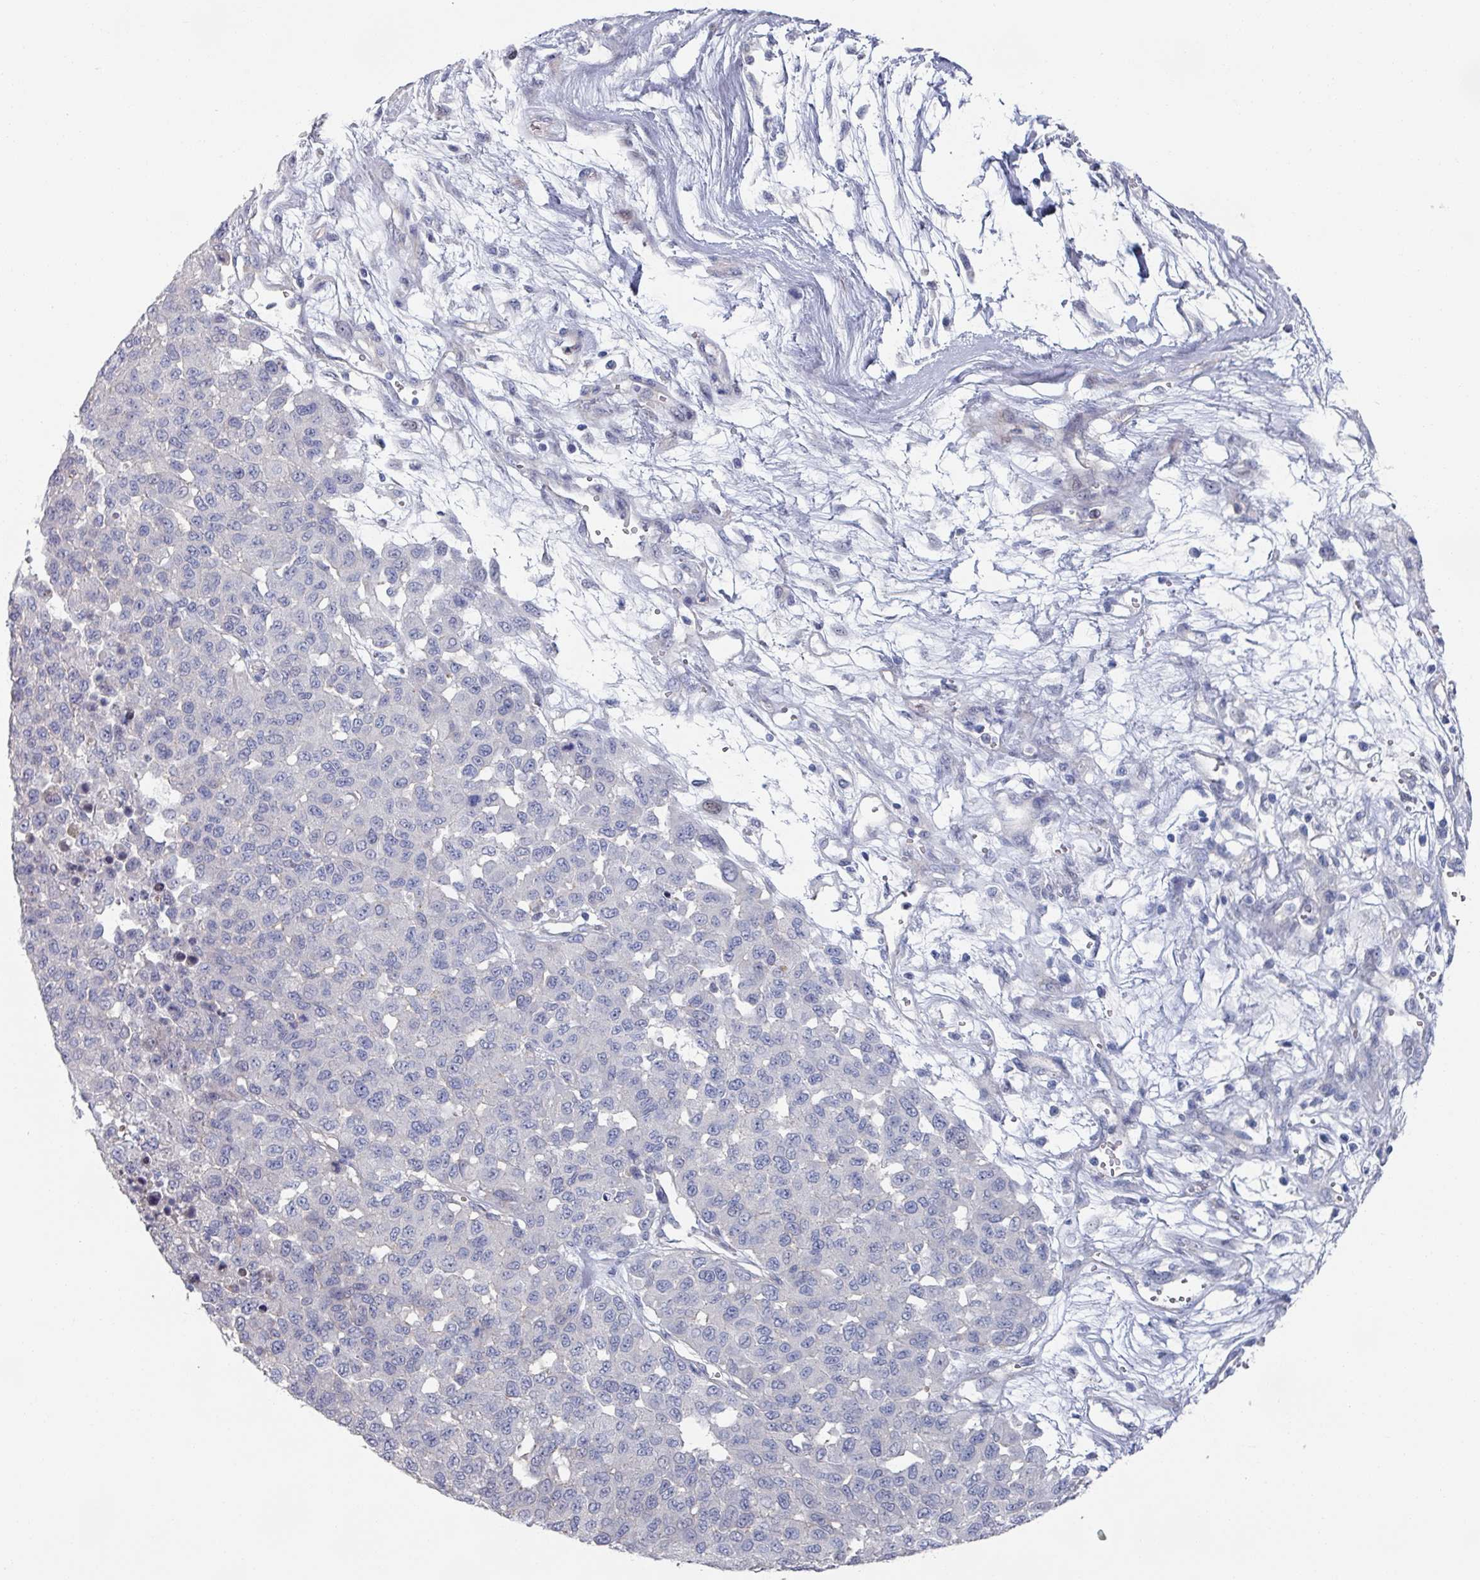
{"staining": {"intensity": "negative", "quantity": "none", "location": "none"}, "tissue": "melanoma", "cell_type": "Tumor cells", "image_type": "cancer", "snomed": [{"axis": "morphology", "description": "Malignant melanoma, NOS"}, {"axis": "topography", "description": "Skin"}], "caption": "Tumor cells are negative for brown protein staining in malignant melanoma.", "gene": "EFL1", "patient": {"sex": "male", "age": 62}}